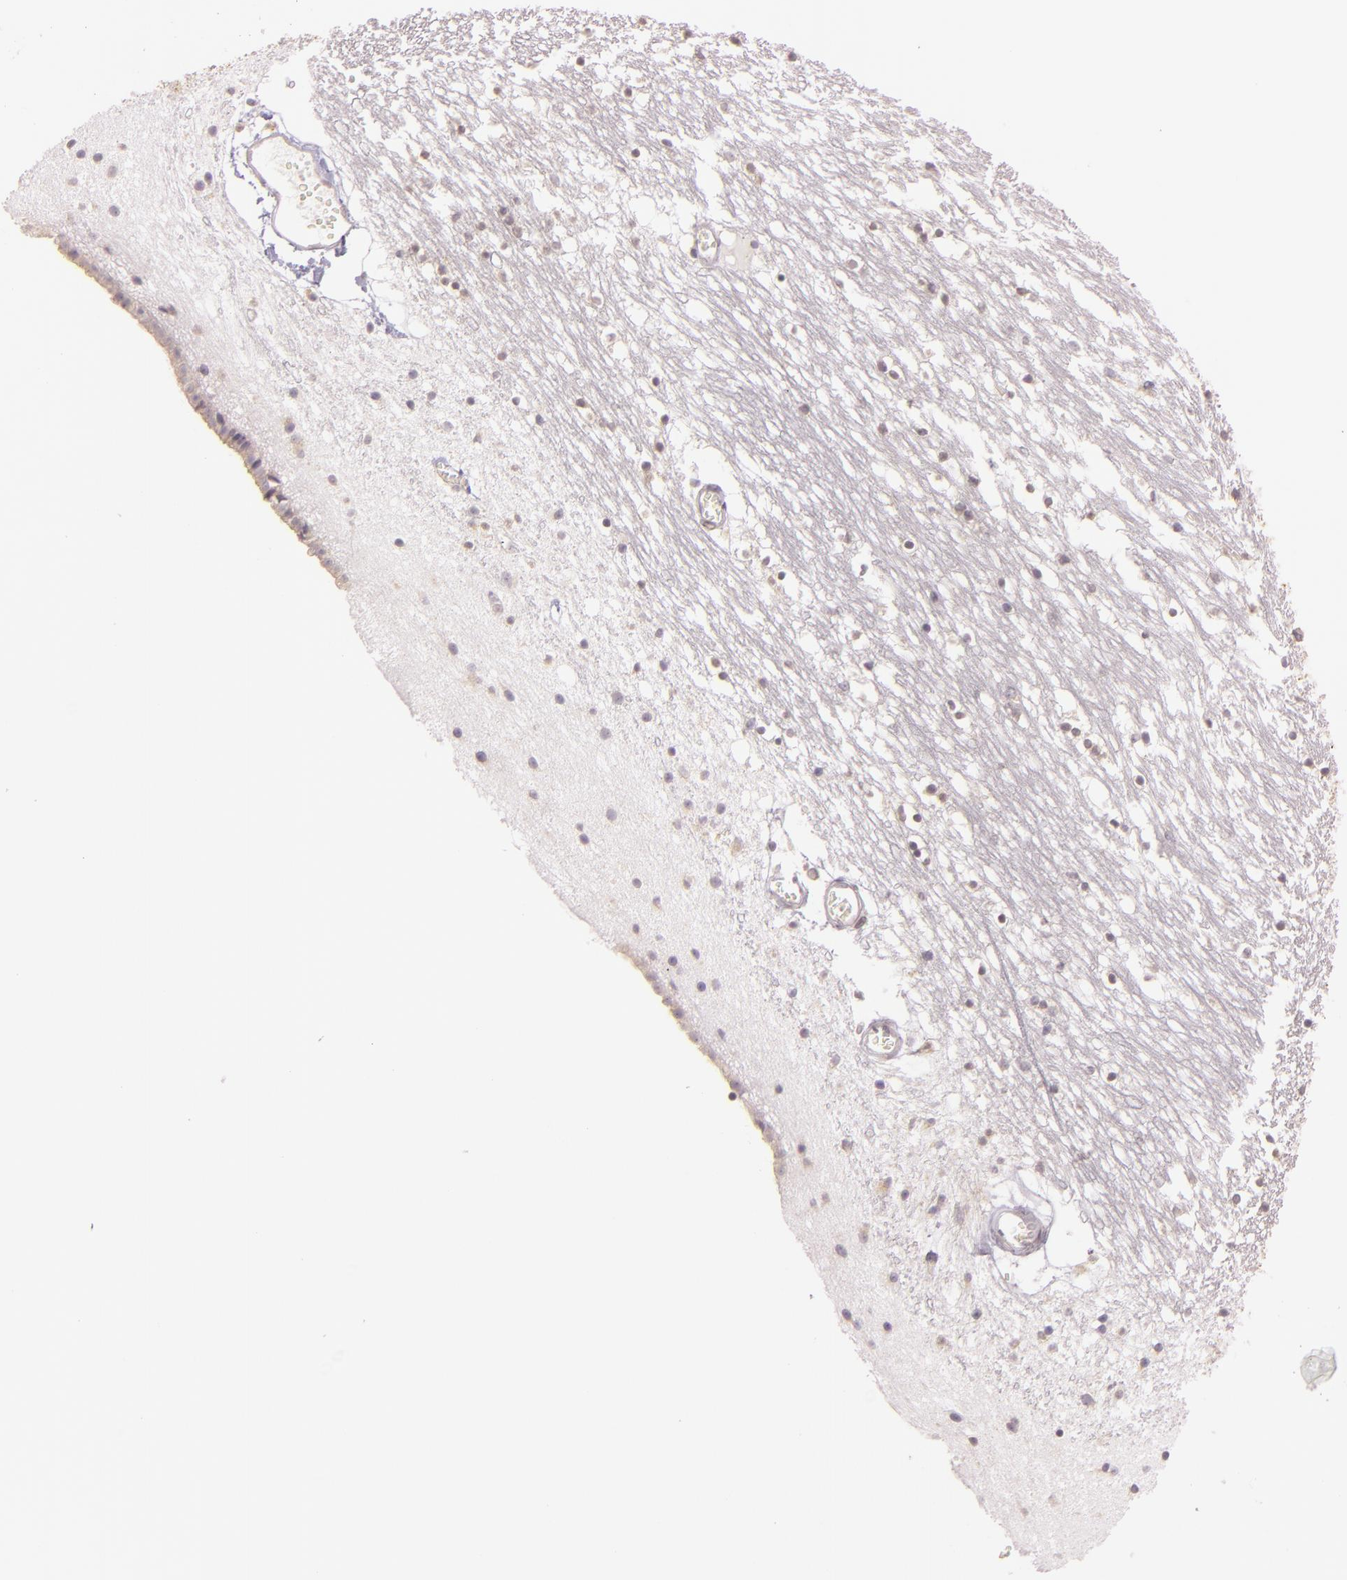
{"staining": {"intensity": "negative", "quantity": "none", "location": "none"}, "tissue": "caudate", "cell_type": "Glial cells", "image_type": "normal", "snomed": [{"axis": "morphology", "description": "Normal tissue, NOS"}, {"axis": "topography", "description": "Lateral ventricle wall"}], "caption": "High magnification brightfield microscopy of benign caudate stained with DAB (3,3'-diaminobenzidine) (brown) and counterstained with hematoxylin (blue): glial cells show no significant expression.", "gene": "LGMN", "patient": {"sex": "male", "age": 45}}